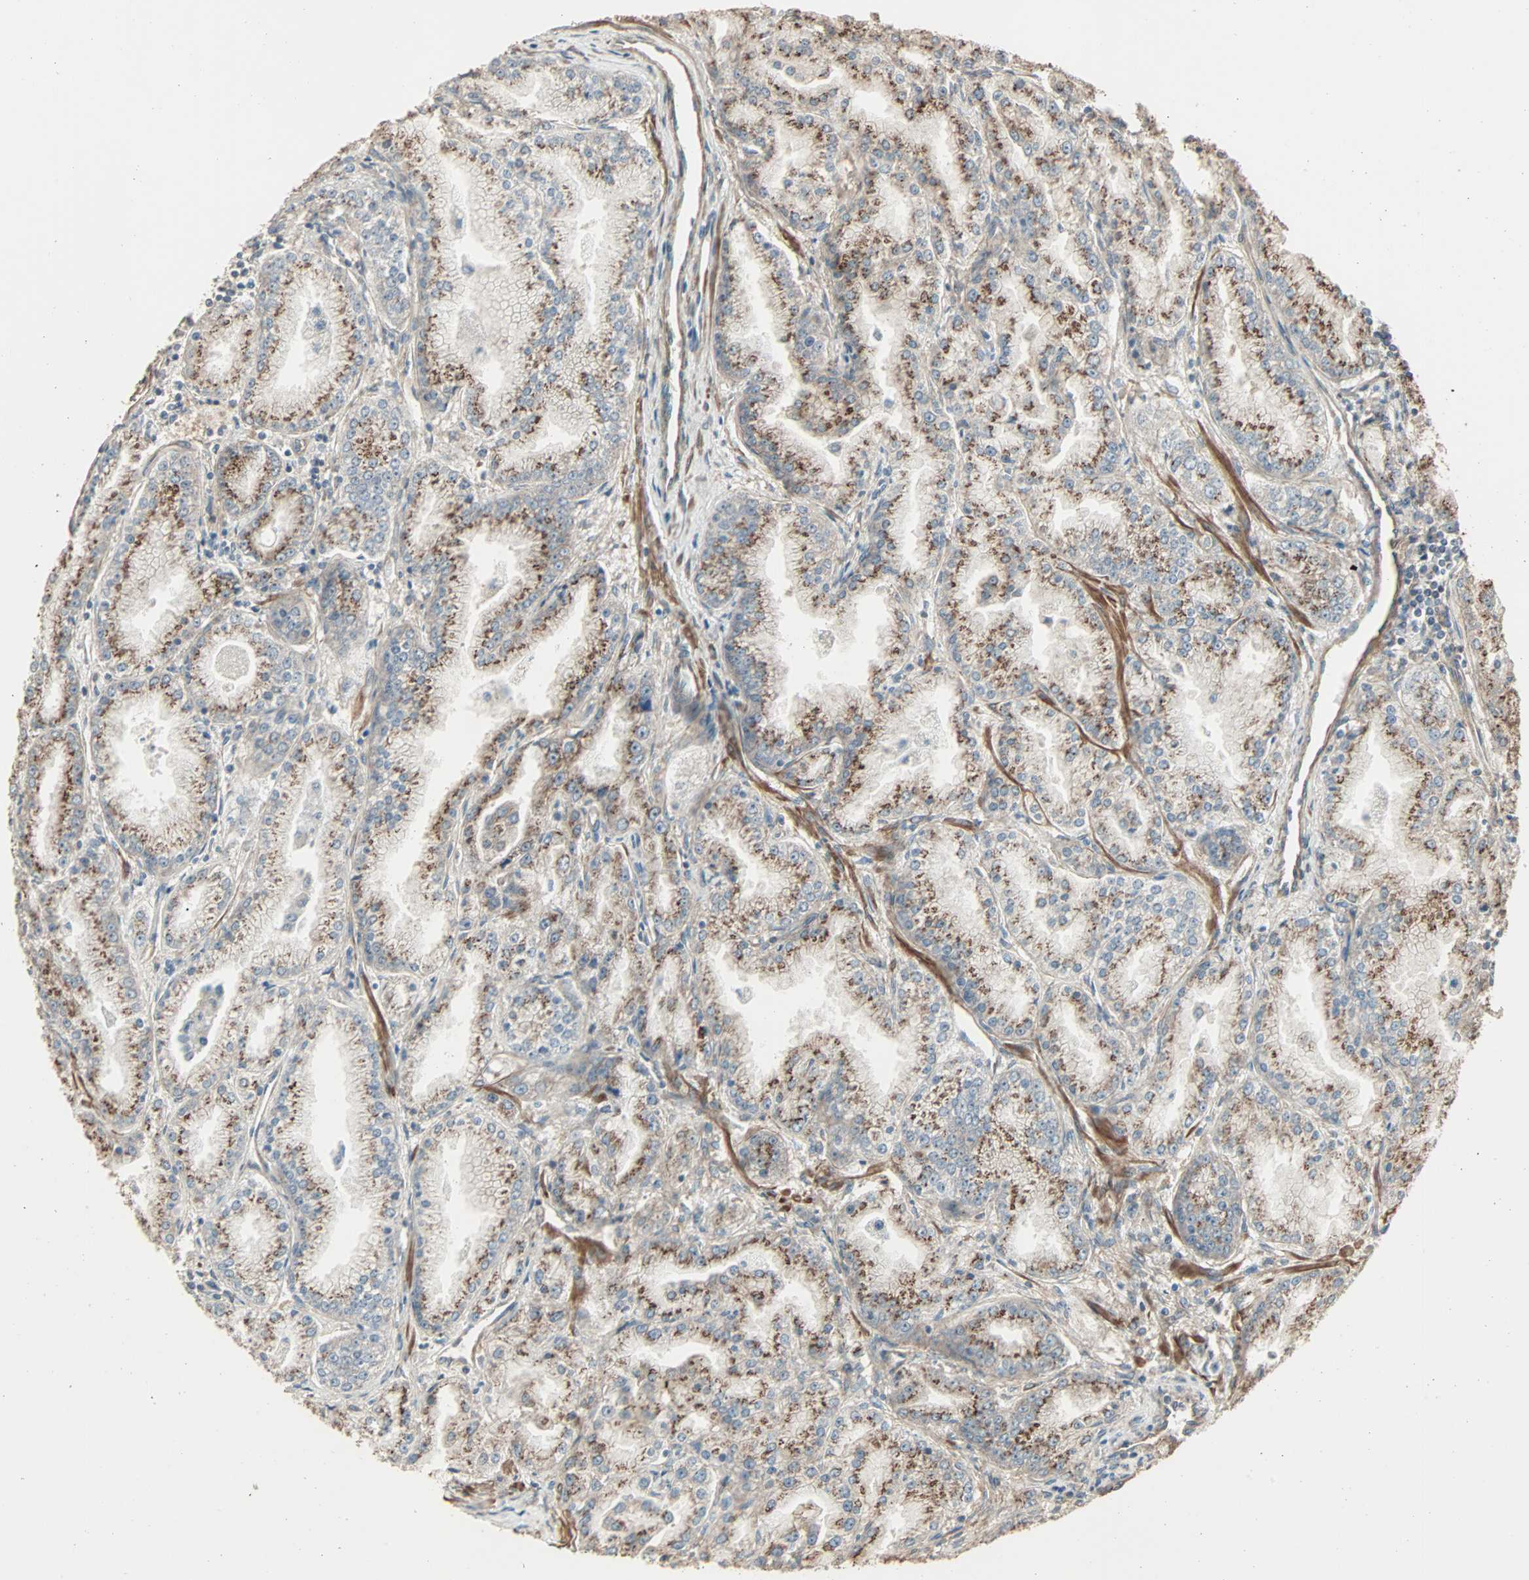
{"staining": {"intensity": "moderate", "quantity": ">75%", "location": "cytoplasmic/membranous"}, "tissue": "prostate cancer", "cell_type": "Tumor cells", "image_type": "cancer", "snomed": [{"axis": "morphology", "description": "Adenocarcinoma, High grade"}, {"axis": "topography", "description": "Prostate"}], "caption": "Protein staining displays moderate cytoplasmic/membranous staining in about >75% of tumor cells in adenocarcinoma (high-grade) (prostate). Immunohistochemistry stains the protein in brown and the nuclei are stained blue.", "gene": "GALNT3", "patient": {"sex": "male", "age": 61}}